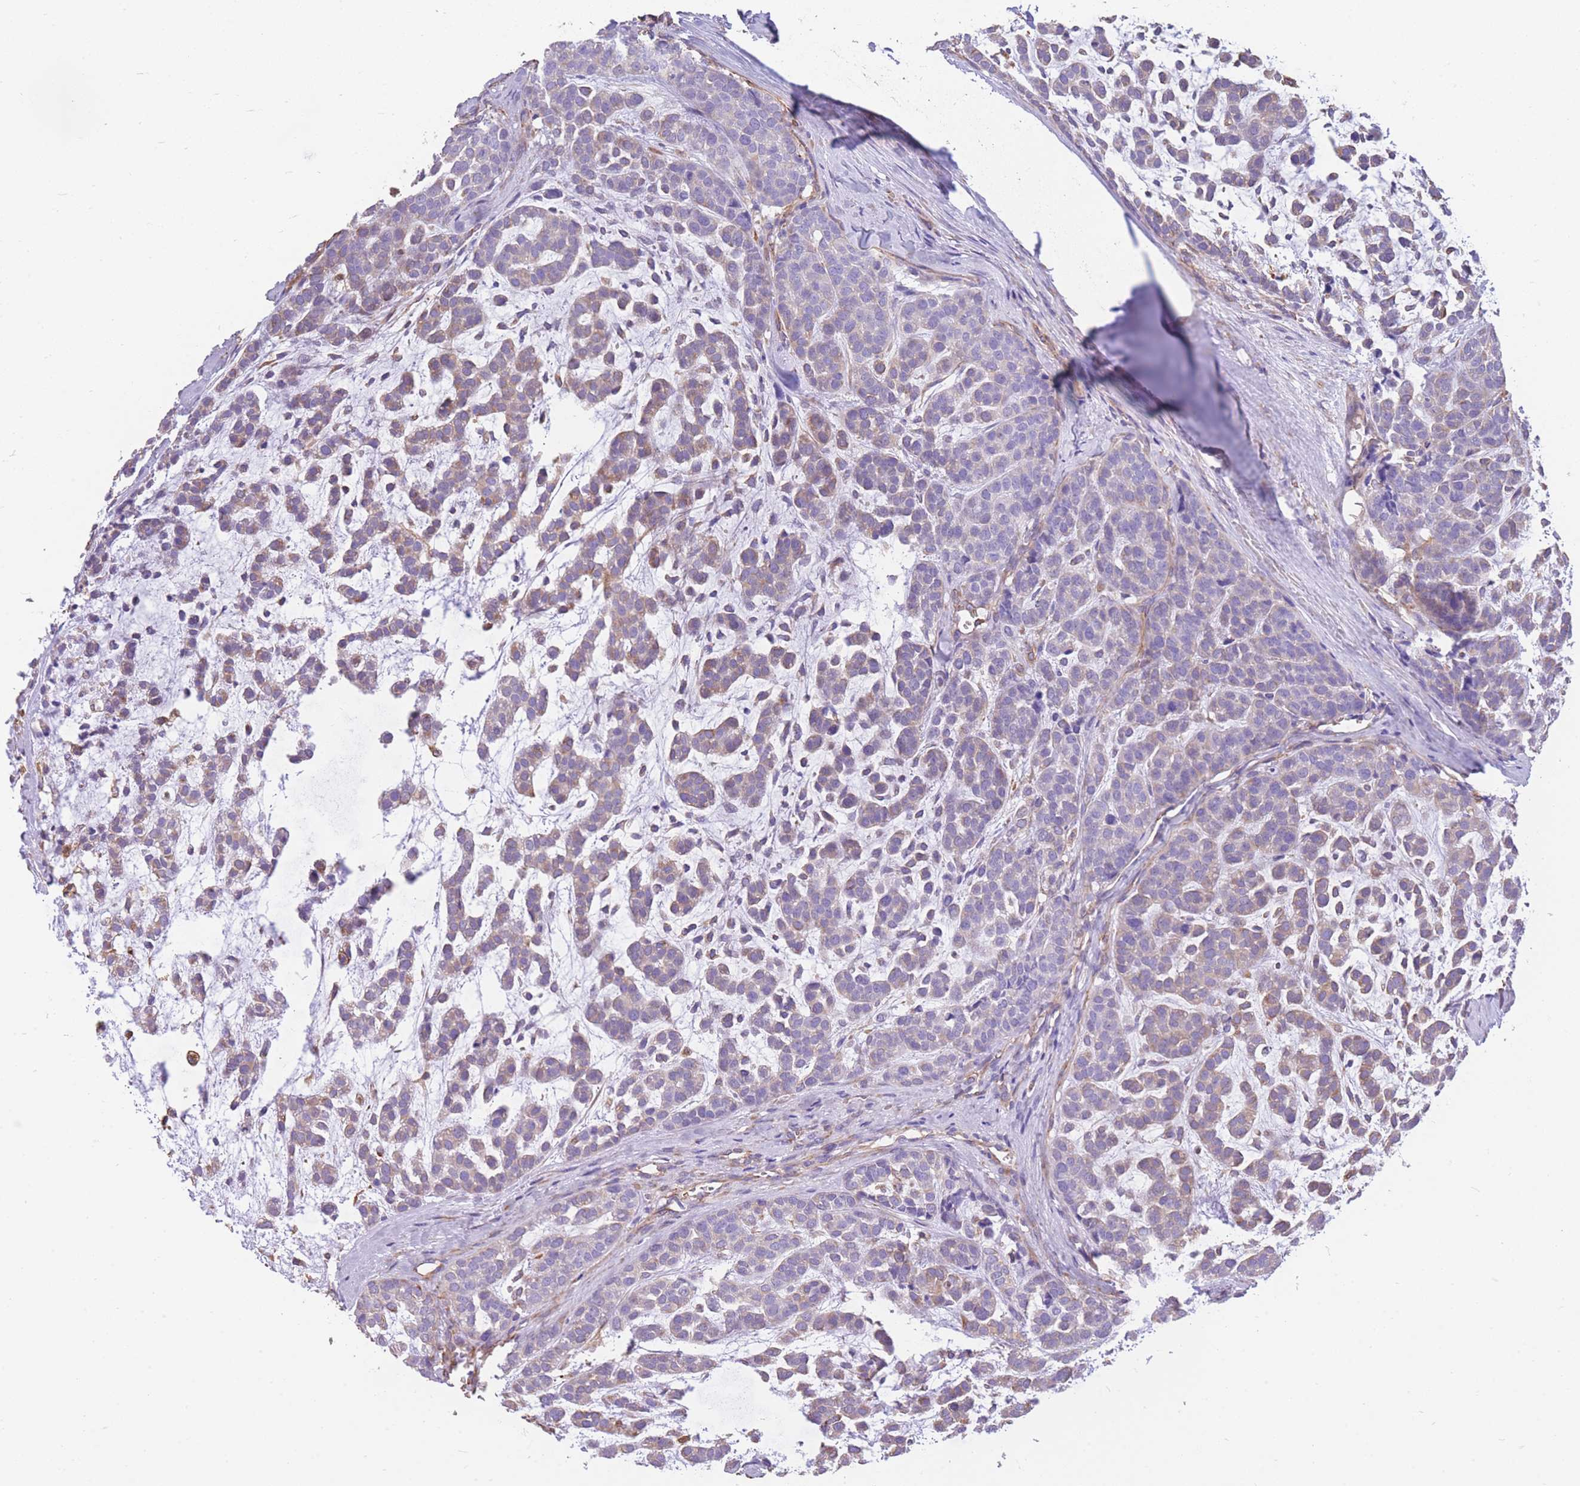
{"staining": {"intensity": "weak", "quantity": "25%-75%", "location": "cytoplasmic/membranous"}, "tissue": "head and neck cancer", "cell_type": "Tumor cells", "image_type": "cancer", "snomed": [{"axis": "morphology", "description": "Adenocarcinoma, NOS"}, {"axis": "morphology", "description": "Adenoma, NOS"}, {"axis": "topography", "description": "Head-Neck"}], "caption": "Protein positivity by IHC demonstrates weak cytoplasmic/membranous expression in approximately 25%-75% of tumor cells in head and neck cancer (adenoma).", "gene": "ANKRD53", "patient": {"sex": "female", "age": 55}}